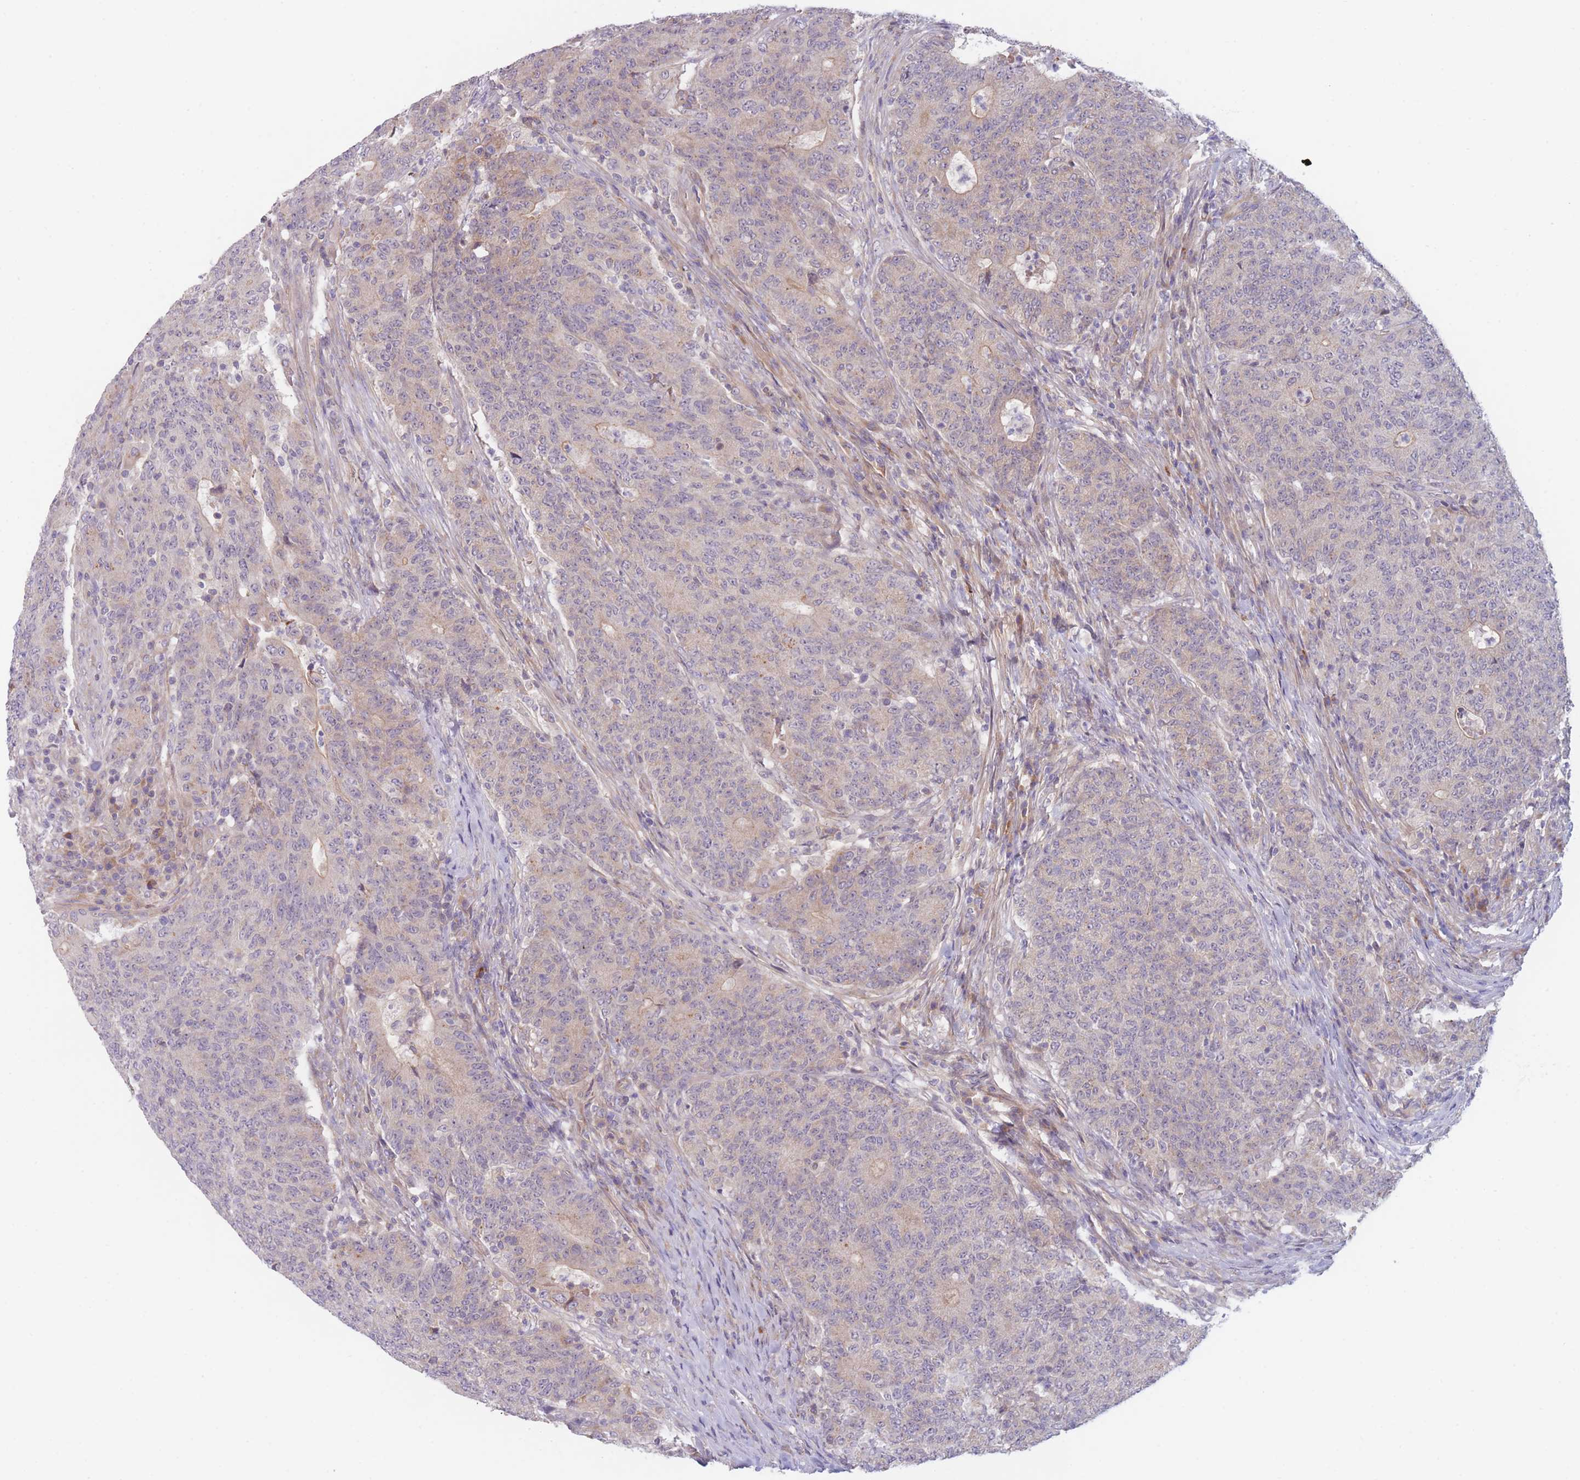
{"staining": {"intensity": "weak", "quantity": "<25%", "location": "cytoplasmic/membranous"}, "tissue": "colorectal cancer", "cell_type": "Tumor cells", "image_type": "cancer", "snomed": [{"axis": "morphology", "description": "Adenocarcinoma, NOS"}, {"axis": "topography", "description": "Colon"}], "caption": "This image is of adenocarcinoma (colorectal) stained with immunohistochemistry (IHC) to label a protein in brown with the nuclei are counter-stained blue. There is no expression in tumor cells.", "gene": "WDR93", "patient": {"sex": "female", "age": 75}}